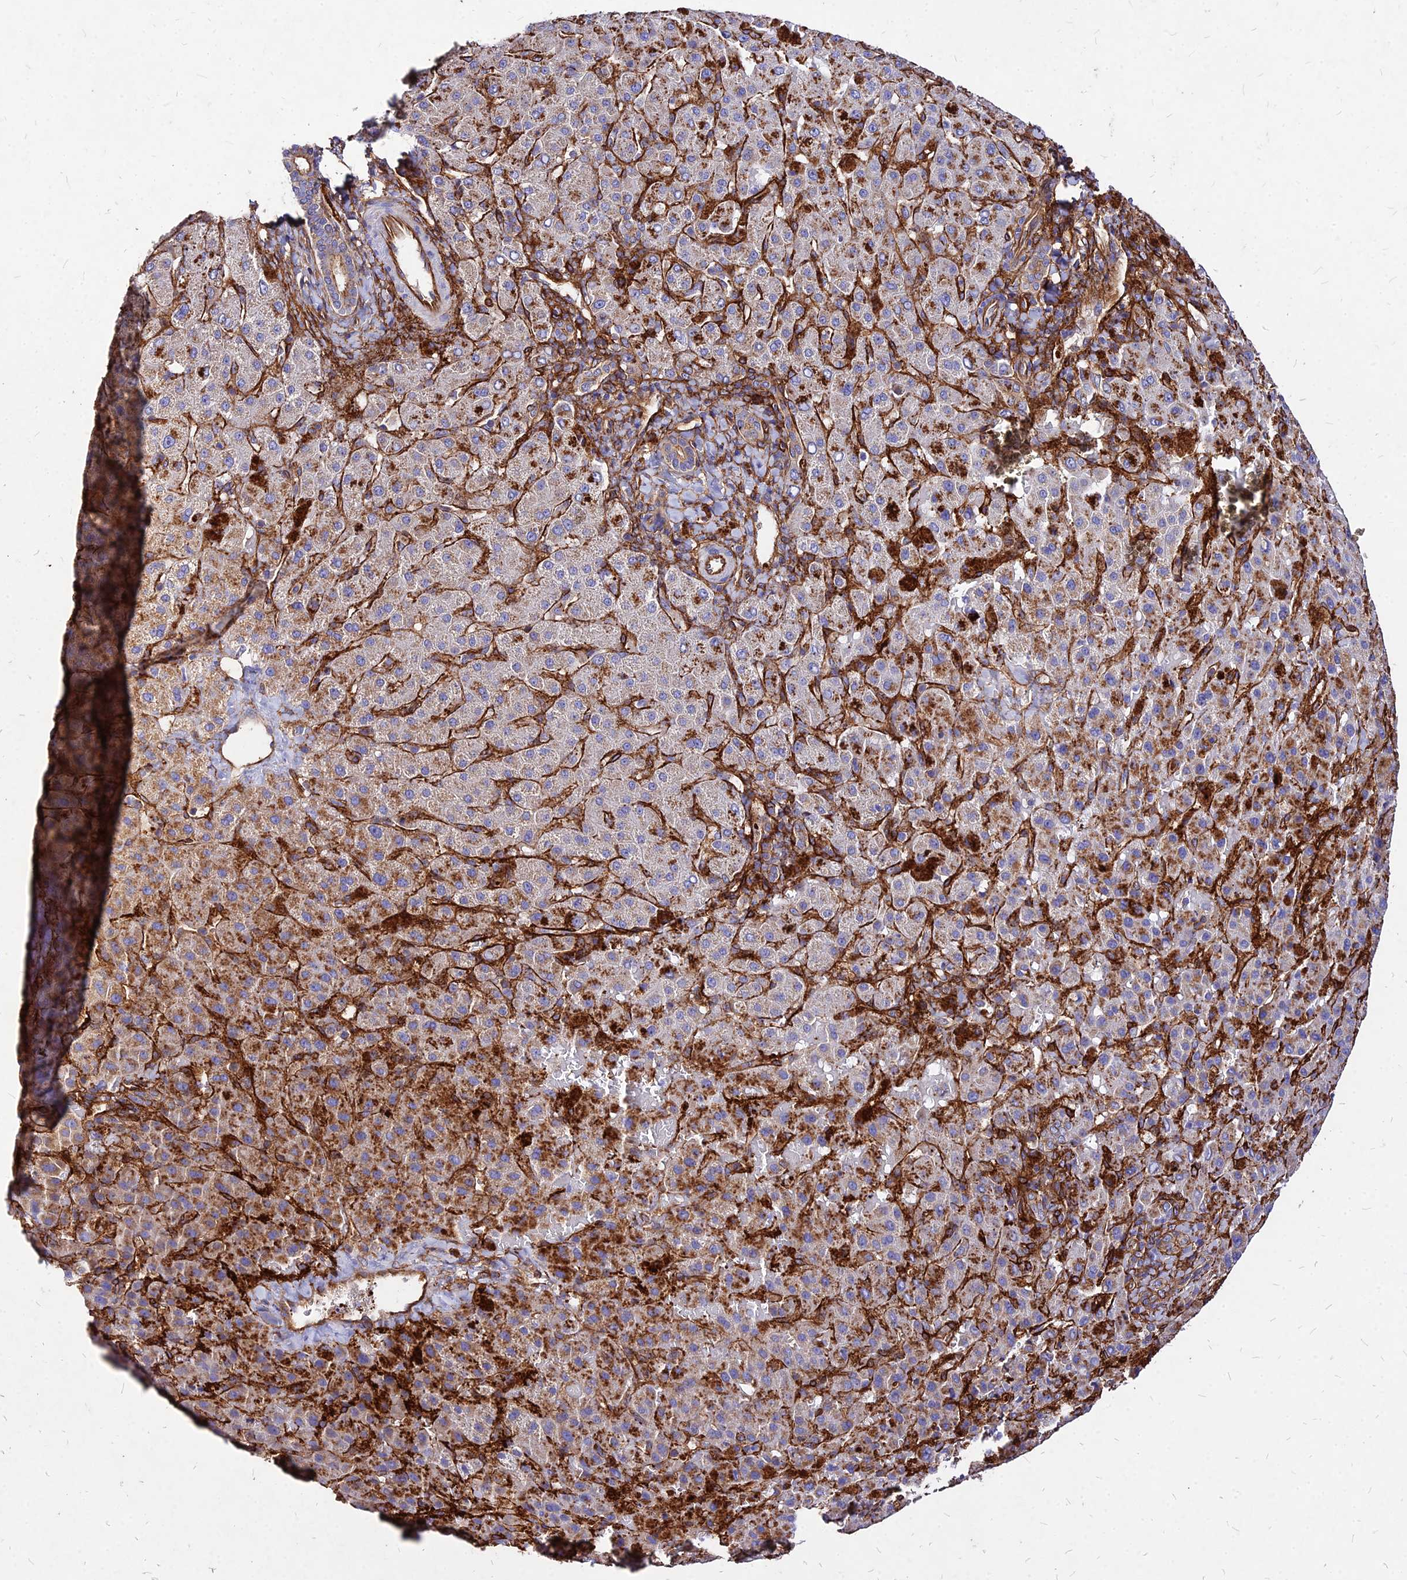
{"staining": {"intensity": "moderate", "quantity": "<25%", "location": "cytoplasmic/membranous"}, "tissue": "liver cancer", "cell_type": "Tumor cells", "image_type": "cancer", "snomed": [{"axis": "morphology", "description": "Carcinoma, Hepatocellular, NOS"}, {"axis": "topography", "description": "Liver"}], "caption": "Protein expression analysis of human liver hepatocellular carcinoma reveals moderate cytoplasmic/membranous expression in approximately <25% of tumor cells. The staining was performed using DAB to visualize the protein expression in brown, while the nuclei were stained in blue with hematoxylin (Magnification: 20x).", "gene": "EFCC1", "patient": {"sex": "female", "age": 58}}